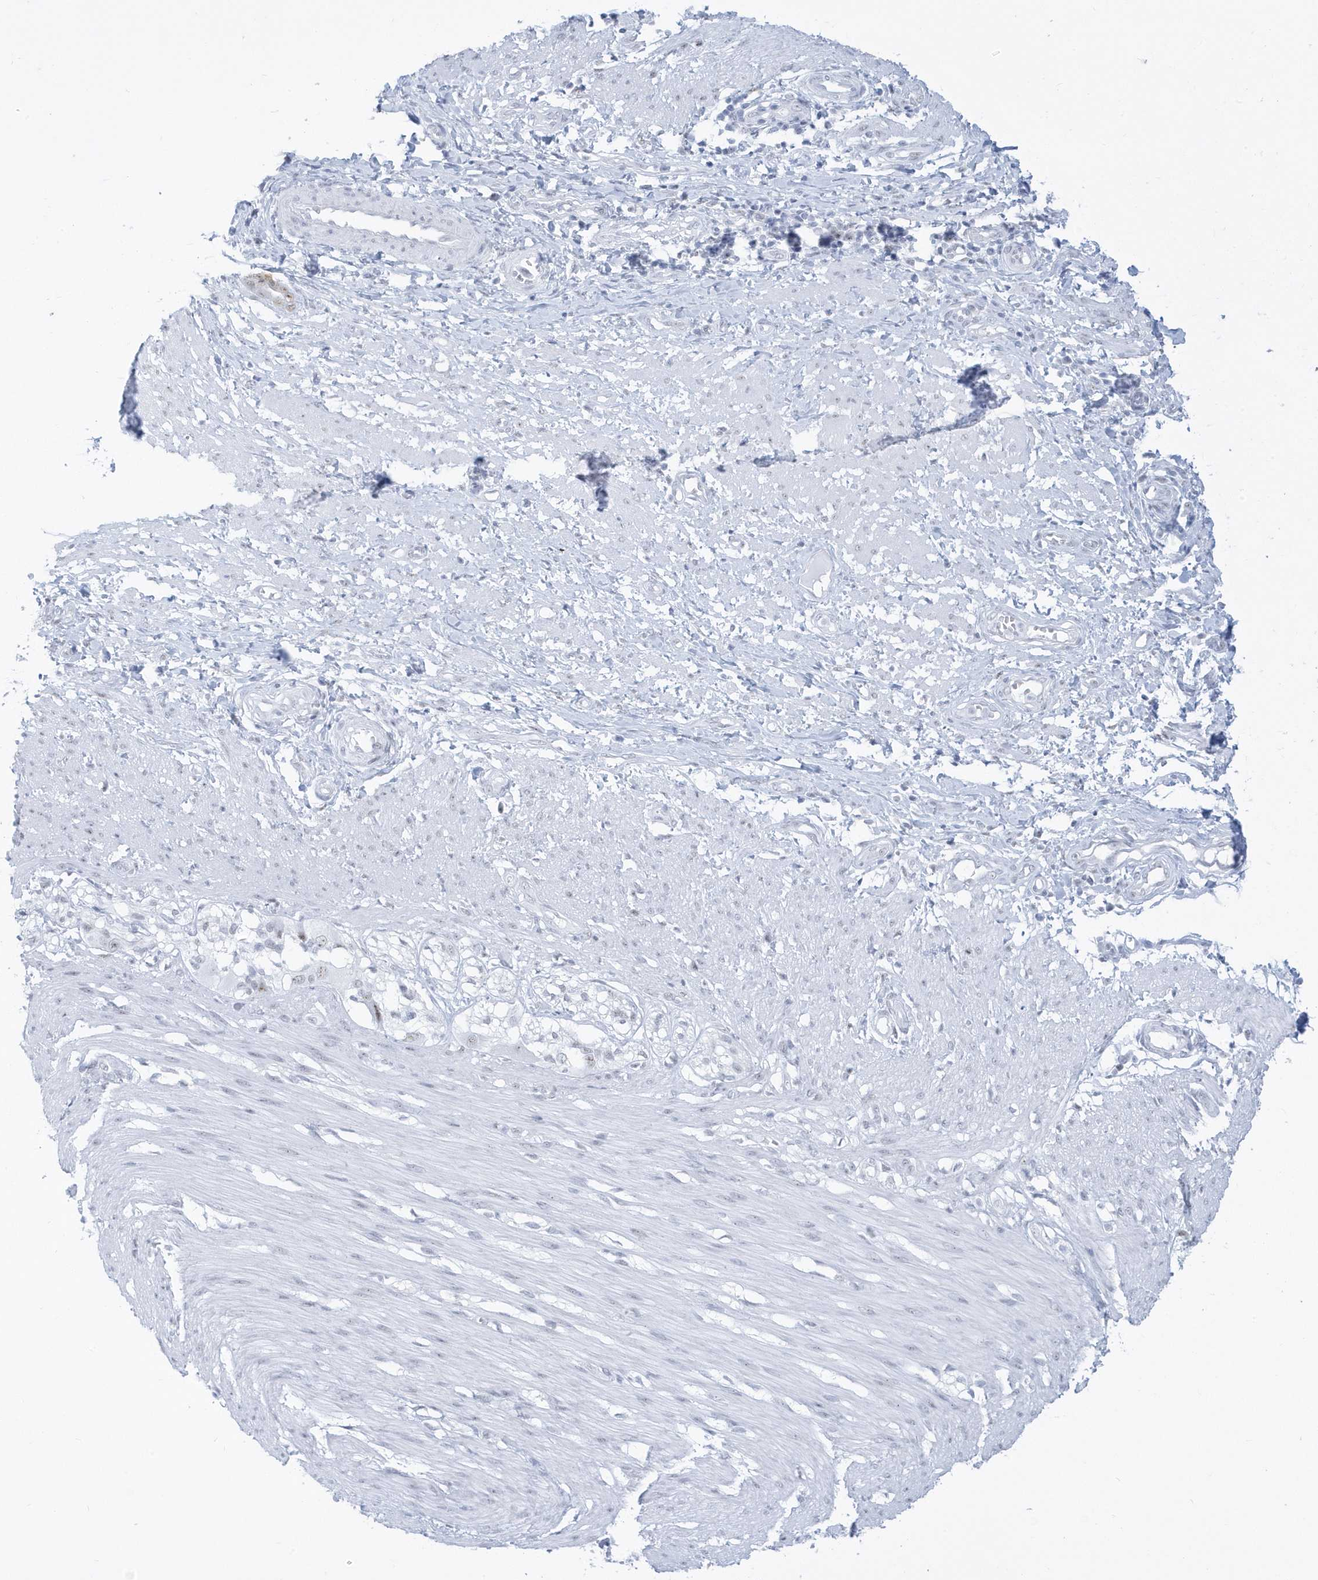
{"staining": {"intensity": "negative", "quantity": "none", "location": "none"}, "tissue": "smooth muscle", "cell_type": "Smooth muscle cells", "image_type": "normal", "snomed": [{"axis": "morphology", "description": "Normal tissue, NOS"}, {"axis": "morphology", "description": "Adenocarcinoma, NOS"}, {"axis": "topography", "description": "Colon"}, {"axis": "topography", "description": "Peripheral nerve tissue"}], "caption": "Photomicrograph shows no significant protein expression in smooth muscle cells of normal smooth muscle. (Stains: DAB immunohistochemistry with hematoxylin counter stain, Microscopy: brightfield microscopy at high magnification).", "gene": "PLEKHN1", "patient": {"sex": "male", "age": 14}}